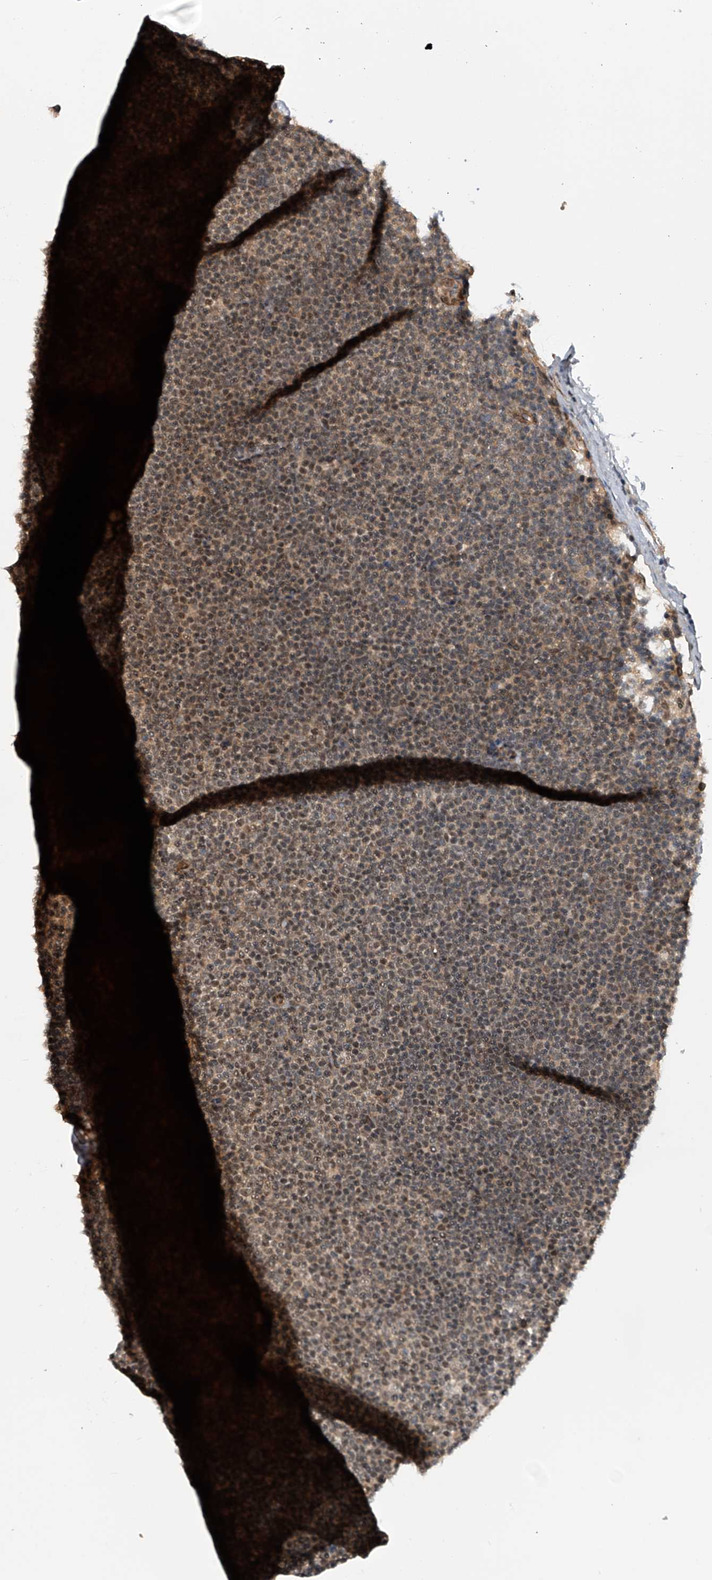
{"staining": {"intensity": "weak", "quantity": "25%-75%", "location": "nuclear"}, "tissue": "lymphoma", "cell_type": "Tumor cells", "image_type": "cancer", "snomed": [{"axis": "morphology", "description": "Malignant lymphoma, non-Hodgkin's type, Low grade"}, {"axis": "topography", "description": "Lymph node"}], "caption": "Malignant lymphoma, non-Hodgkin's type (low-grade) stained for a protein (brown) exhibits weak nuclear positive staining in approximately 25%-75% of tumor cells.", "gene": "SLC12A8", "patient": {"sex": "female", "age": 53}}